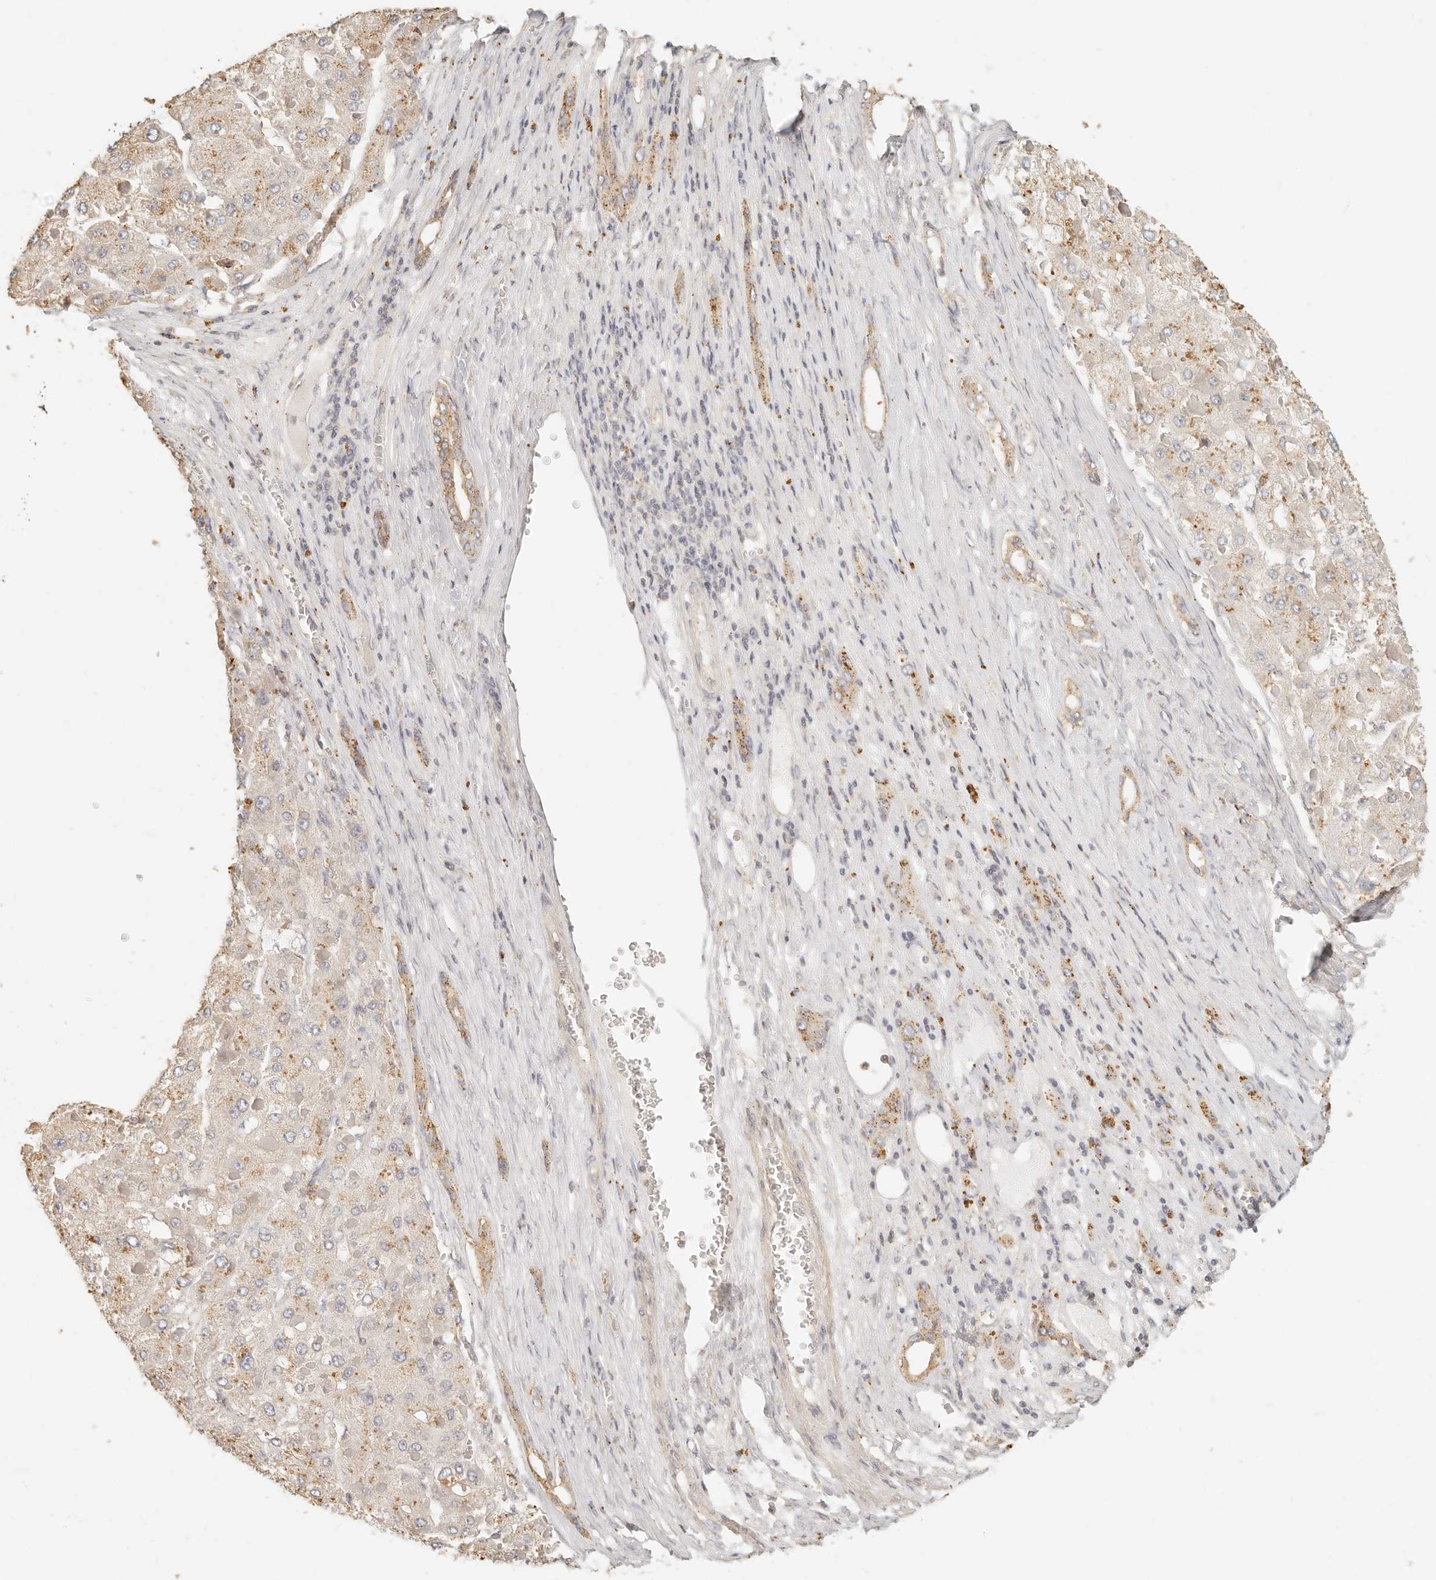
{"staining": {"intensity": "weak", "quantity": "25%-75%", "location": "cytoplasmic/membranous"}, "tissue": "liver cancer", "cell_type": "Tumor cells", "image_type": "cancer", "snomed": [{"axis": "morphology", "description": "Carcinoma, Hepatocellular, NOS"}, {"axis": "topography", "description": "Liver"}], "caption": "Immunohistochemistry (IHC) of liver cancer displays low levels of weak cytoplasmic/membranous positivity in about 25%-75% of tumor cells. (IHC, brightfield microscopy, high magnification).", "gene": "CNMD", "patient": {"sex": "female", "age": 73}}